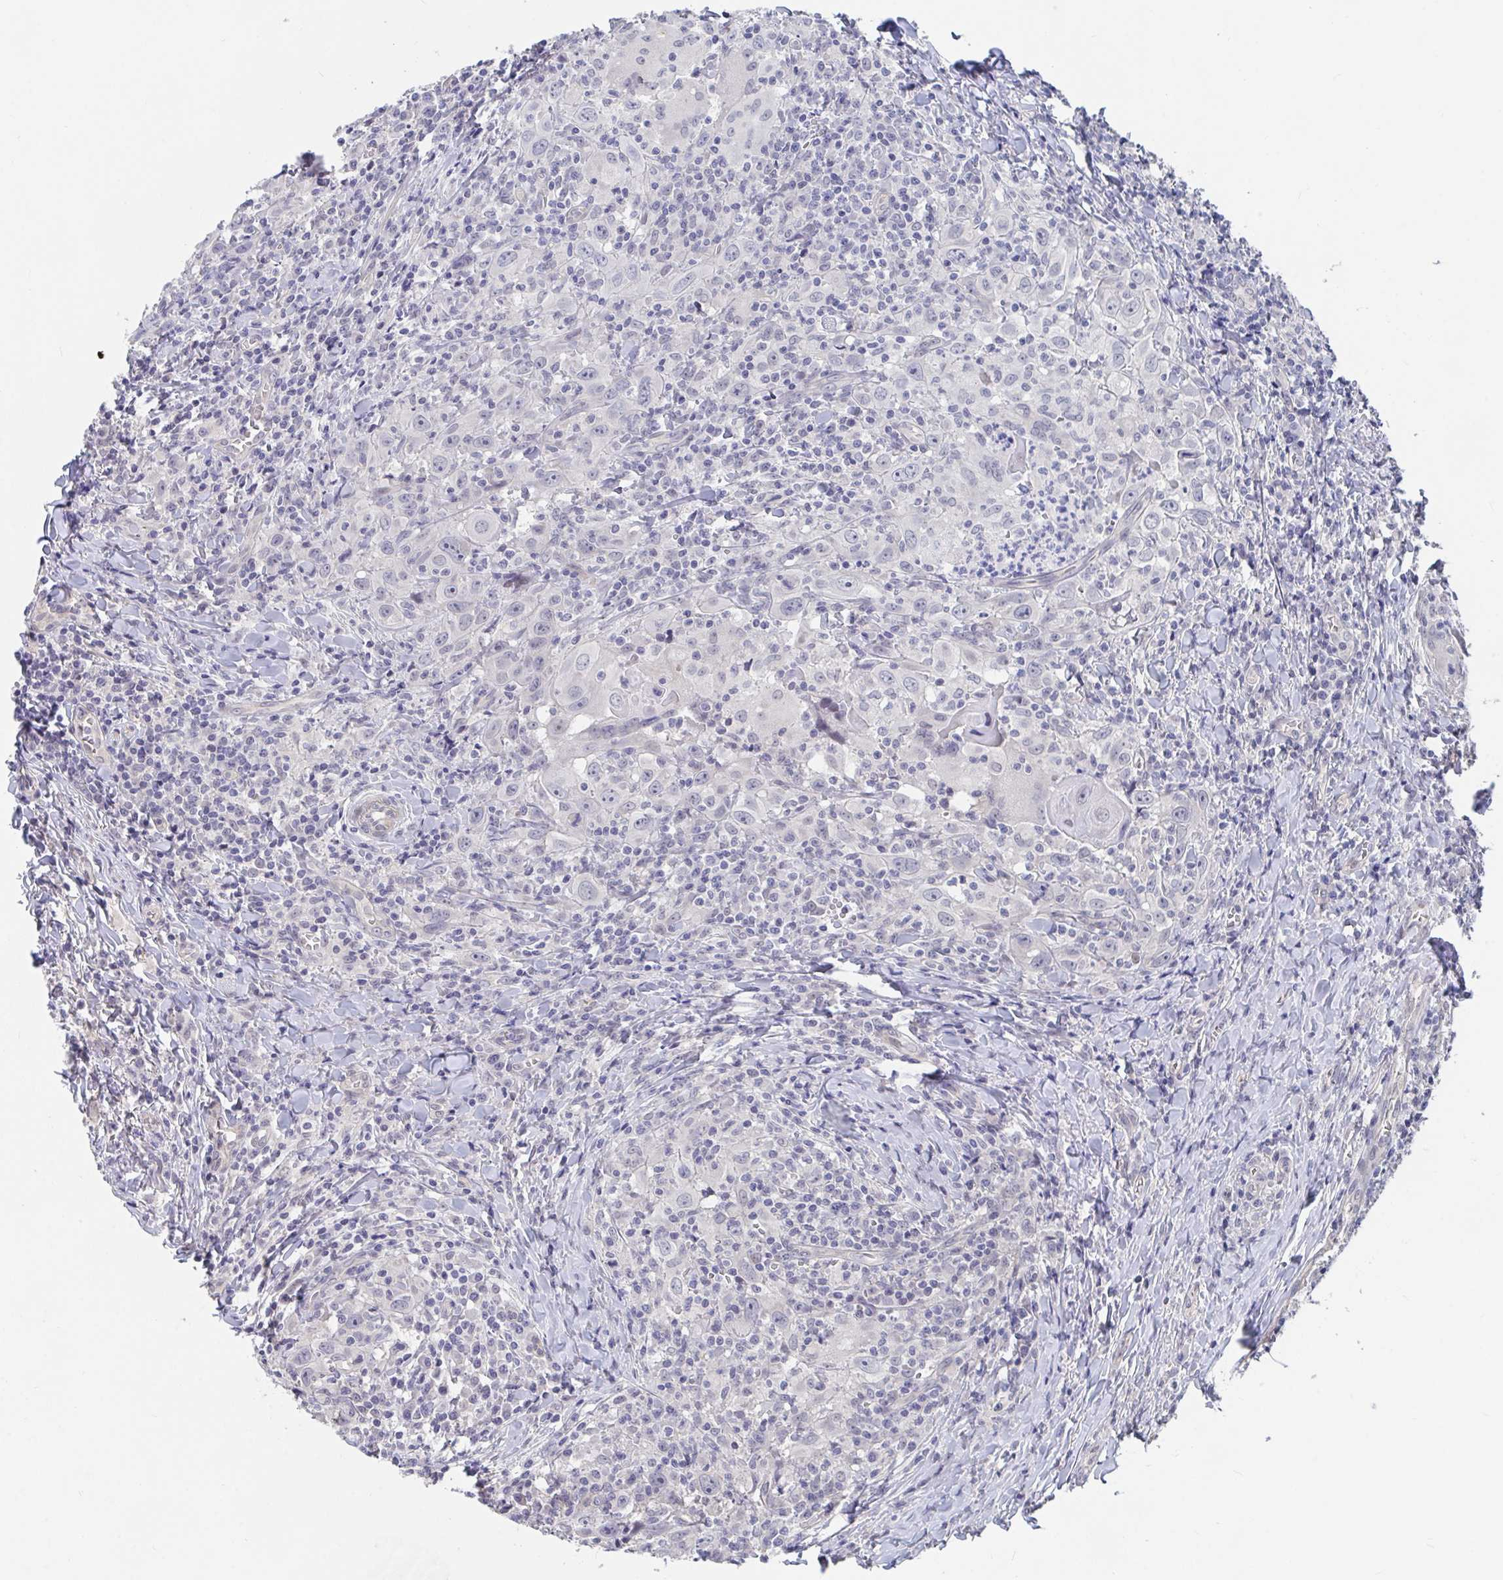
{"staining": {"intensity": "negative", "quantity": "none", "location": "none"}, "tissue": "head and neck cancer", "cell_type": "Tumor cells", "image_type": "cancer", "snomed": [{"axis": "morphology", "description": "Squamous cell carcinoma, NOS"}, {"axis": "topography", "description": "Head-Neck"}], "caption": "An immunohistochemistry (IHC) image of head and neck squamous cell carcinoma is shown. There is no staining in tumor cells of head and neck squamous cell carcinoma.", "gene": "FAM156B", "patient": {"sex": "female", "age": 95}}